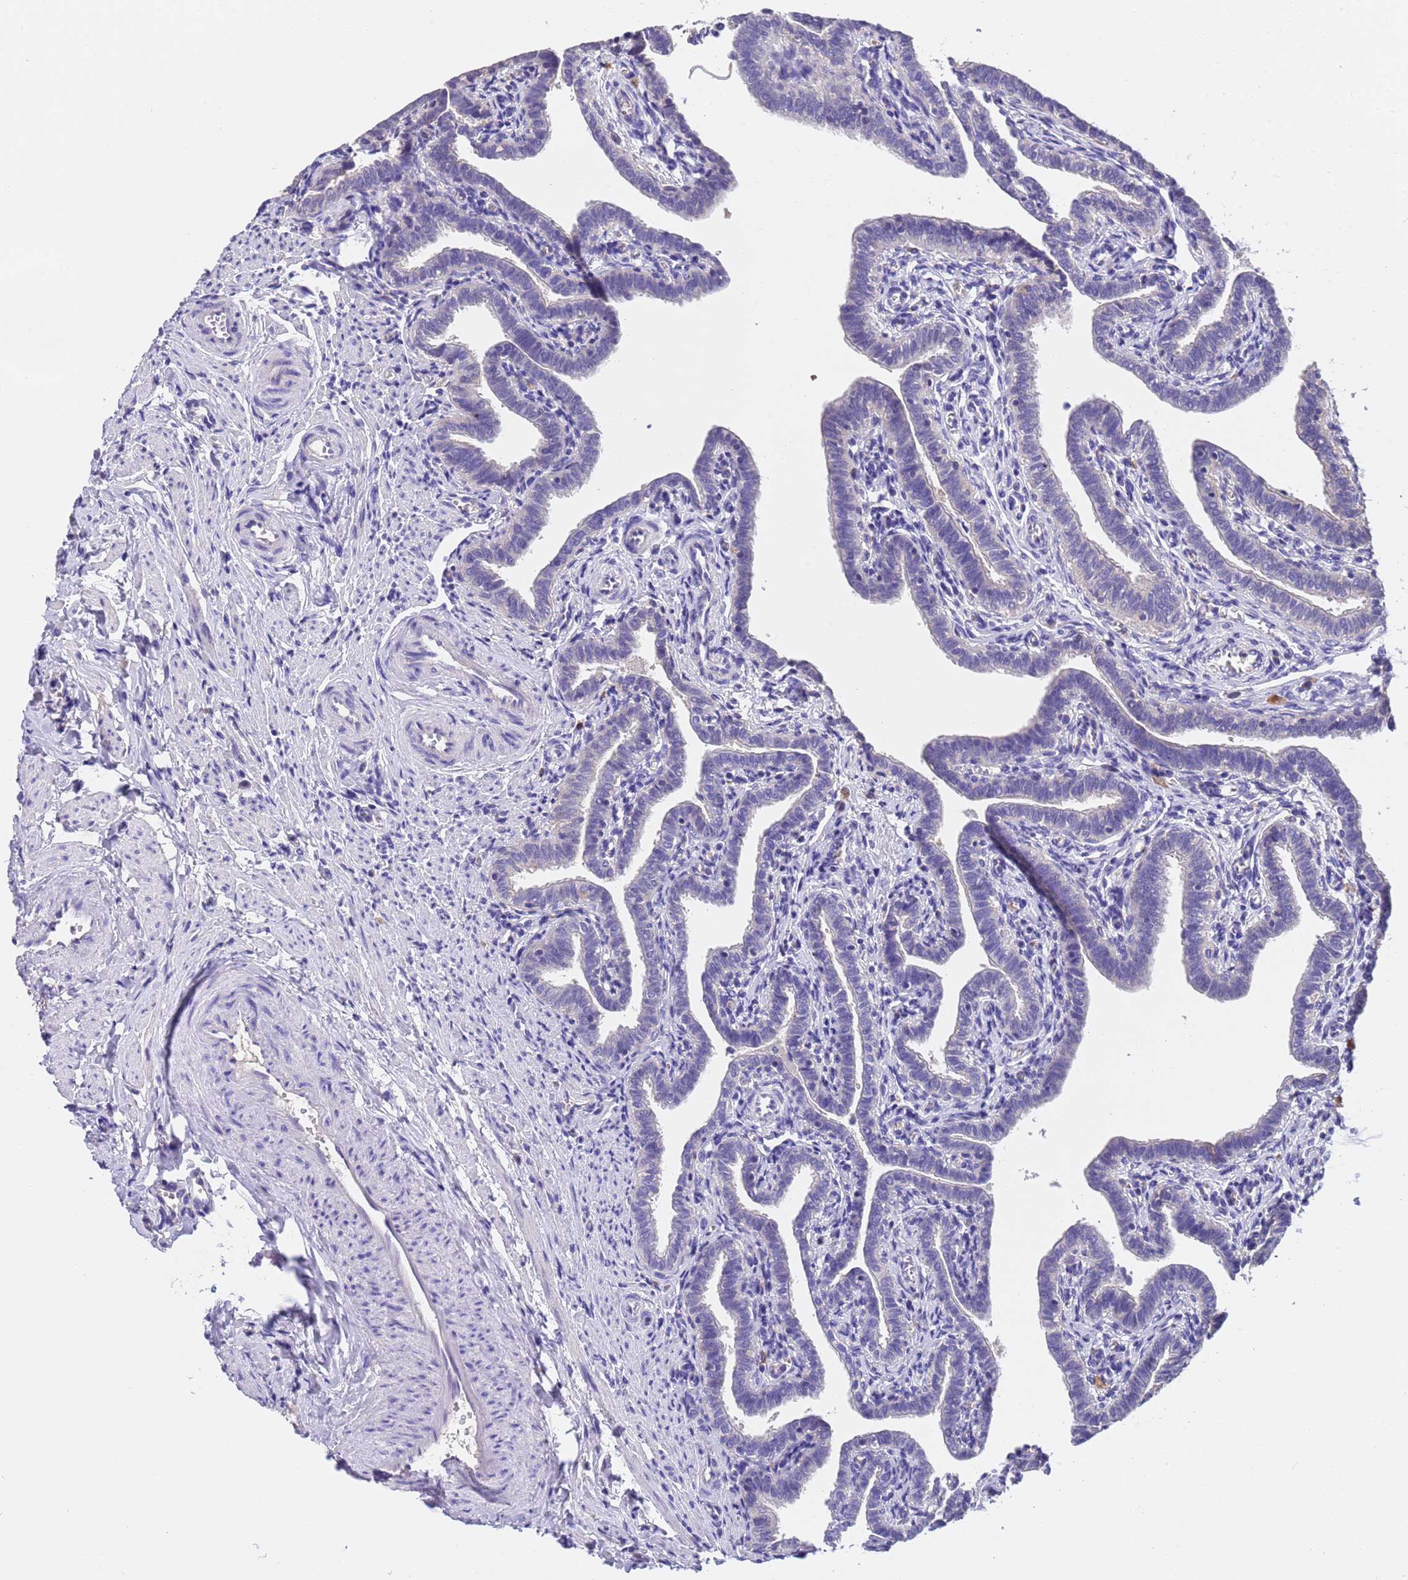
{"staining": {"intensity": "negative", "quantity": "none", "location": "none"}, "tissue": "fallopian tube", "cell_type": "Glandular cells", "image_type": "normal", "snomed": [{"axis": "morphology", "description": "Normal tissue, NOS"}, {"axis": "topography", "description": "Fallopian tube"}], "caption": "Immunohistochemistry (IHC) image of benign human fallopian tube stained for a protein (brown), which displays no positivity in glandular cells.", "gene": "SLC24A3", "patient": {"sex": "female", "age": 36}}